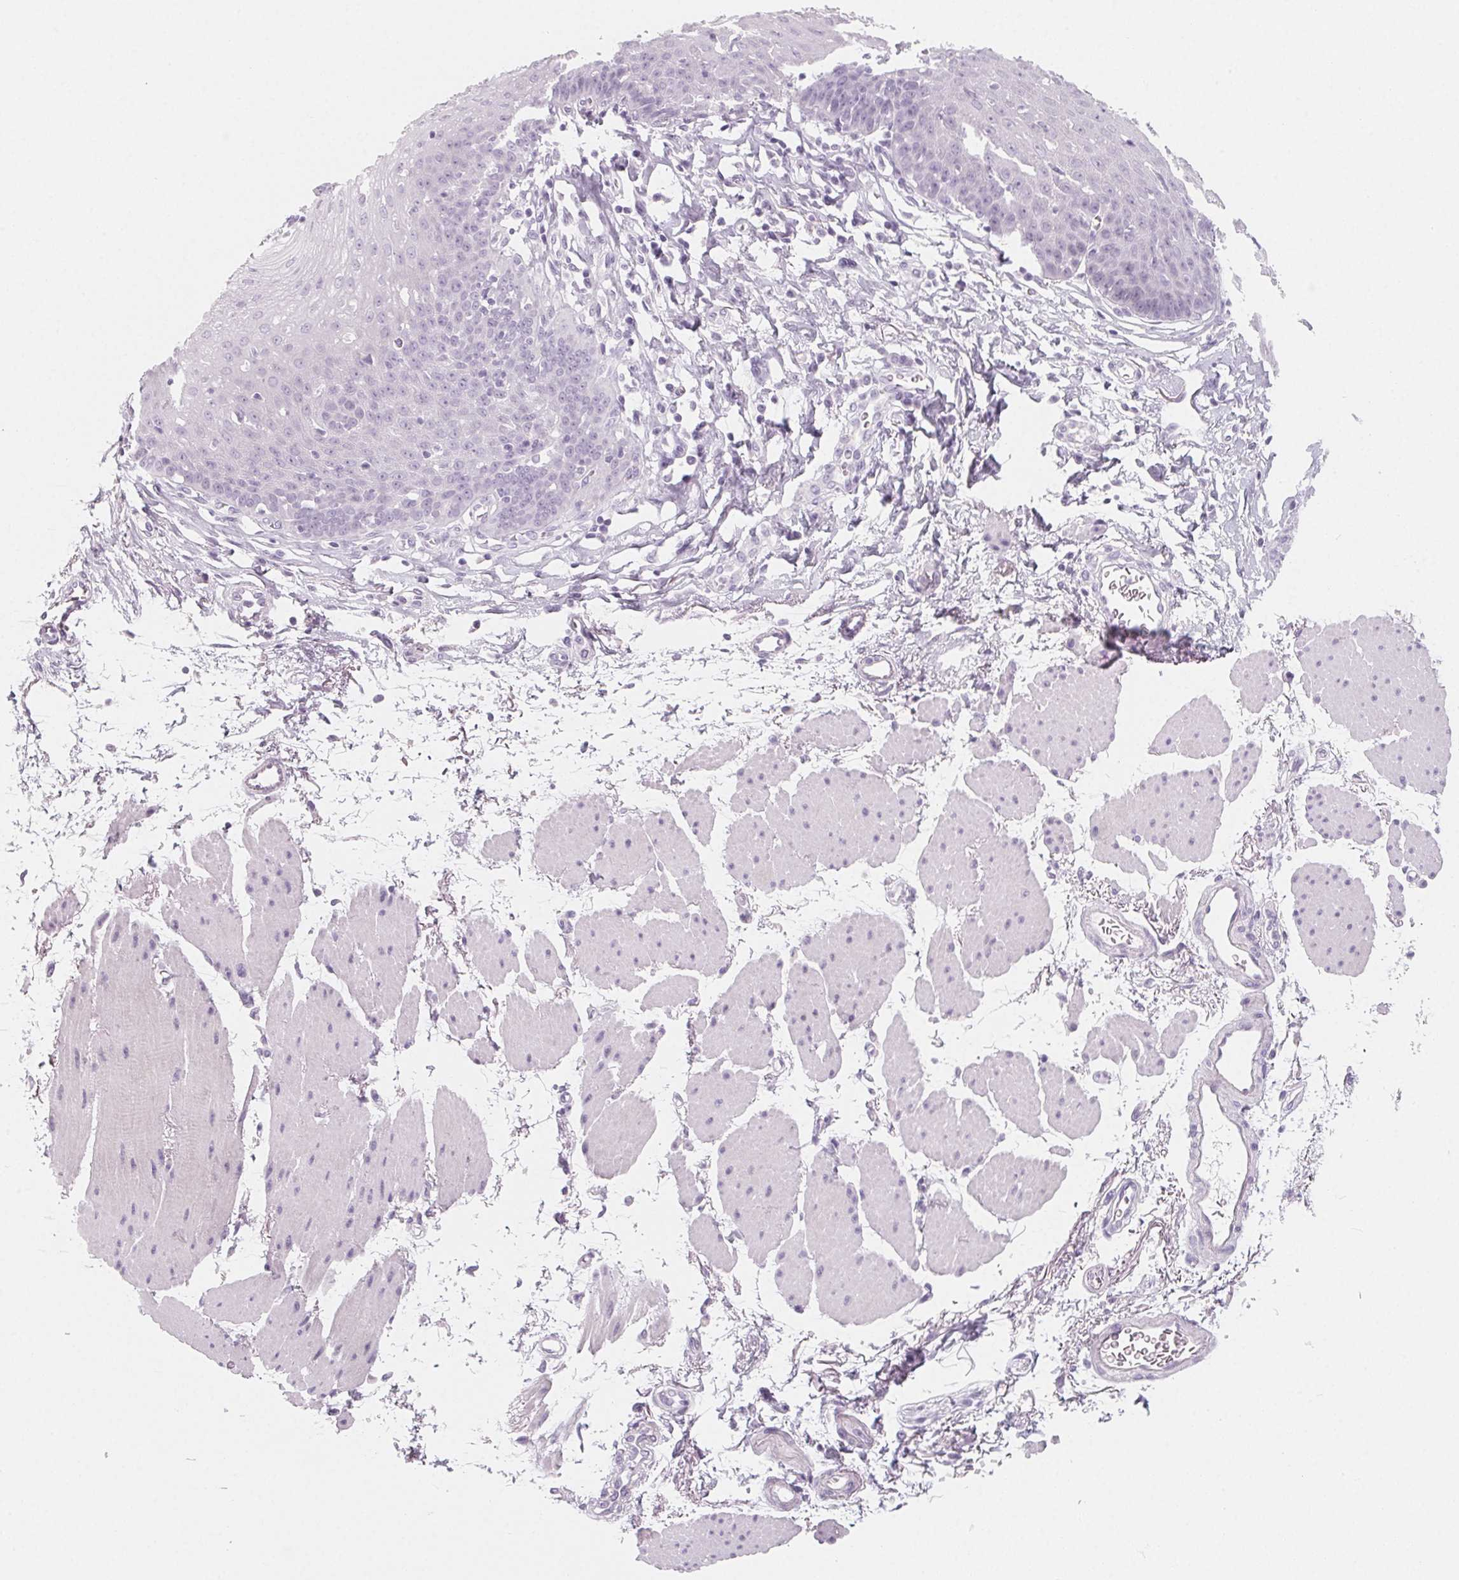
{"staining": {"intensity": "negative", "quantity": "none", "location": "none"}, "tissue": "esophagus", "cell_type": "Squamous epithelial cells", "image_type": "normal", "snomed": [{"axis": "morphology", "description": "Normal tissue, NOS"}, {"axis": "topography", "description": "Esophagus"}], "caption": "DAB immunohistochemical staining of normal human esophagus reveals no significant positivity in squamous epithelial cells.", "gene": "SH3GL2", "patient": {"sex": "female", "age": 81}}